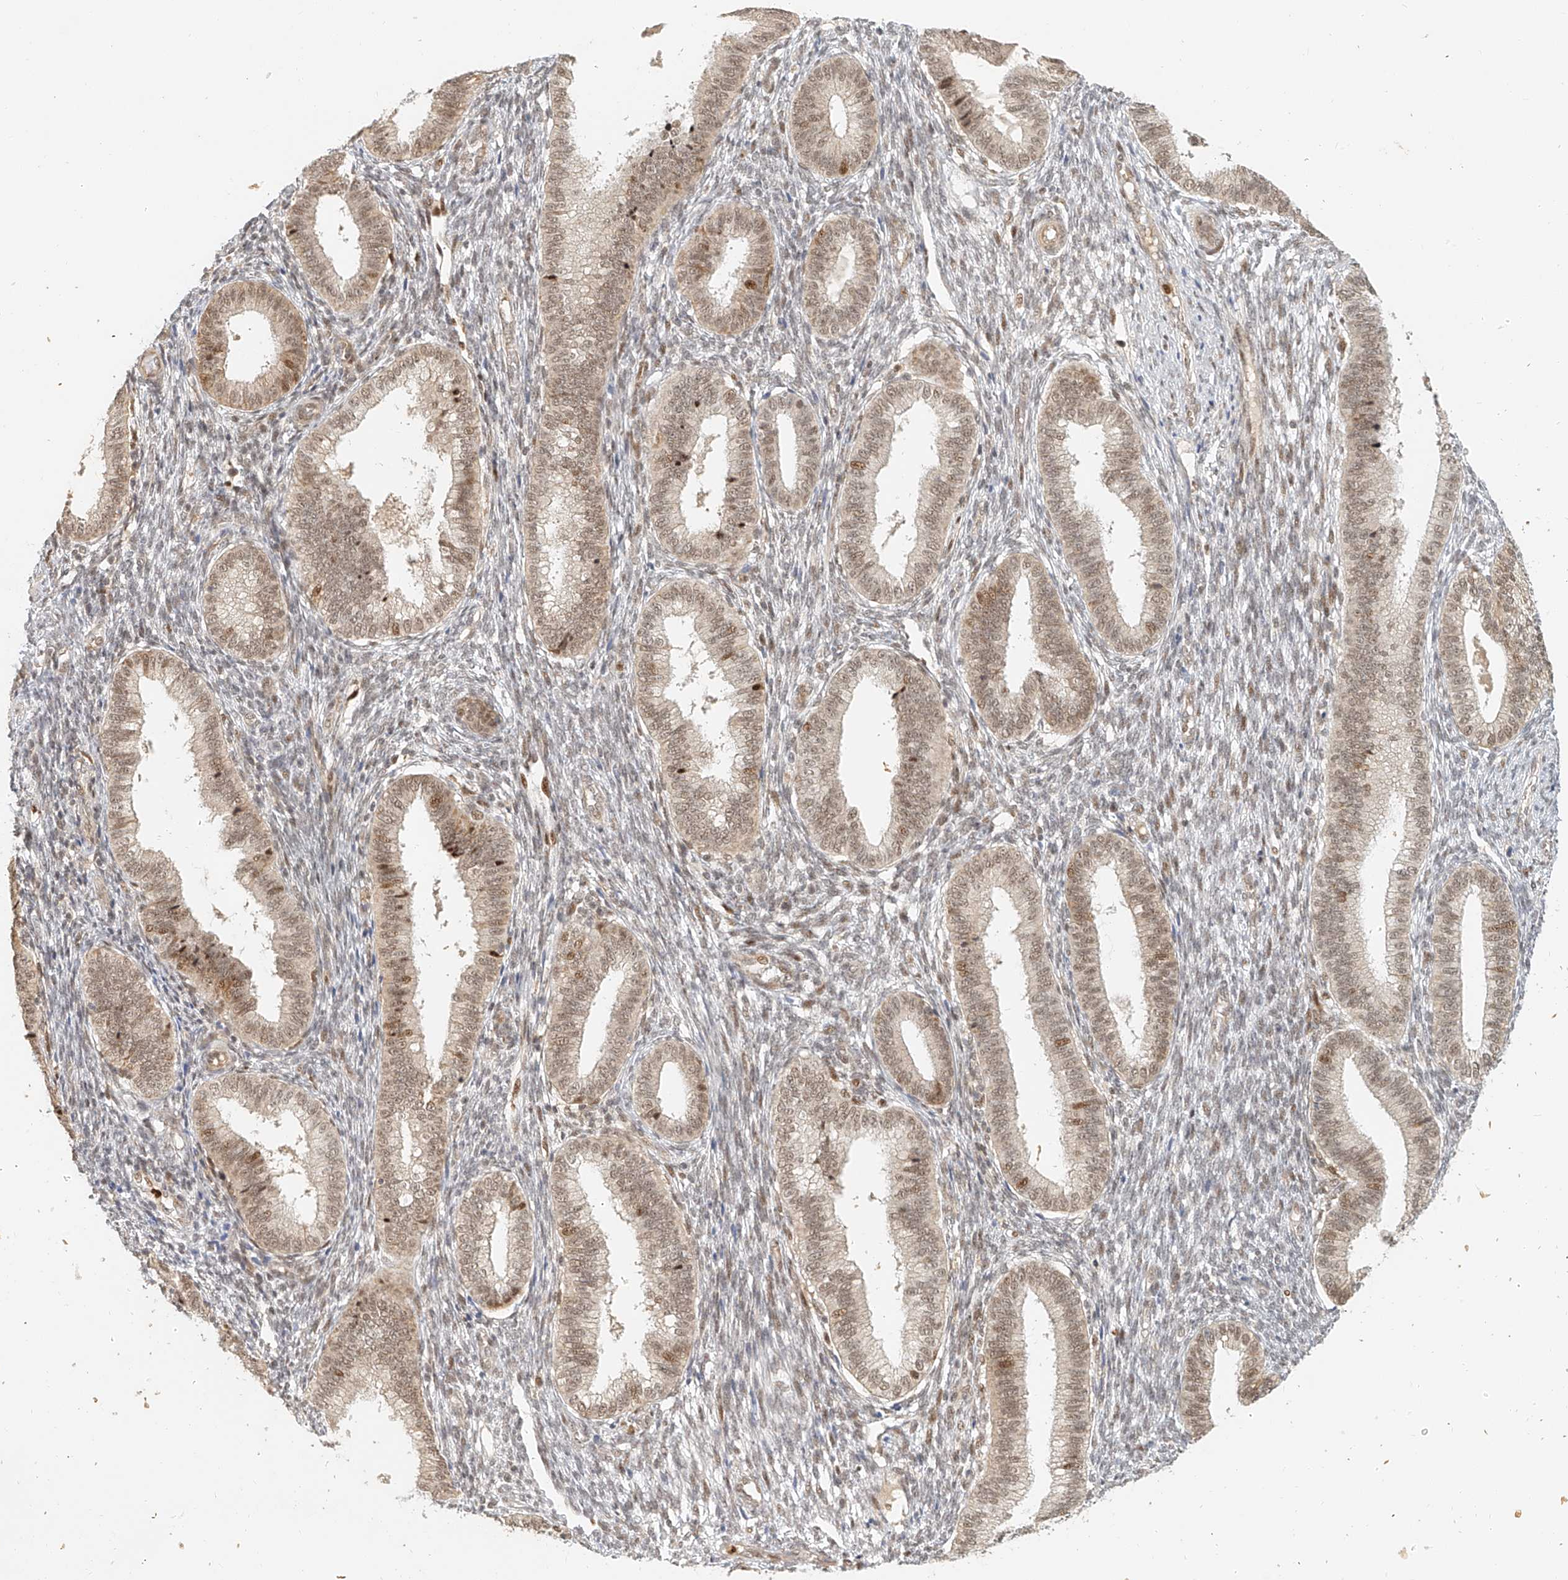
{"staining": {"intensity": "moderate", "quantity": "25%-75%", "location": "nuclear"}, "tissue": "endometrium", "cell_type": "Cells in endometrial stroma", "image_type": "normal", "snomed": [{"axis": "morphology", "description": "Normal tissue, NOS"}, {"axis": "topography", "description": "Endometrium"}], "caption": "Immunohistochemical staining of unremarkable human endometrium exhibits medium levels of moderate nuclear positivity in approximately 25%-75% of cells in endometrial stroma.", "gene": "CXorf58", "patient": {"sex": "female", "age": 39}}